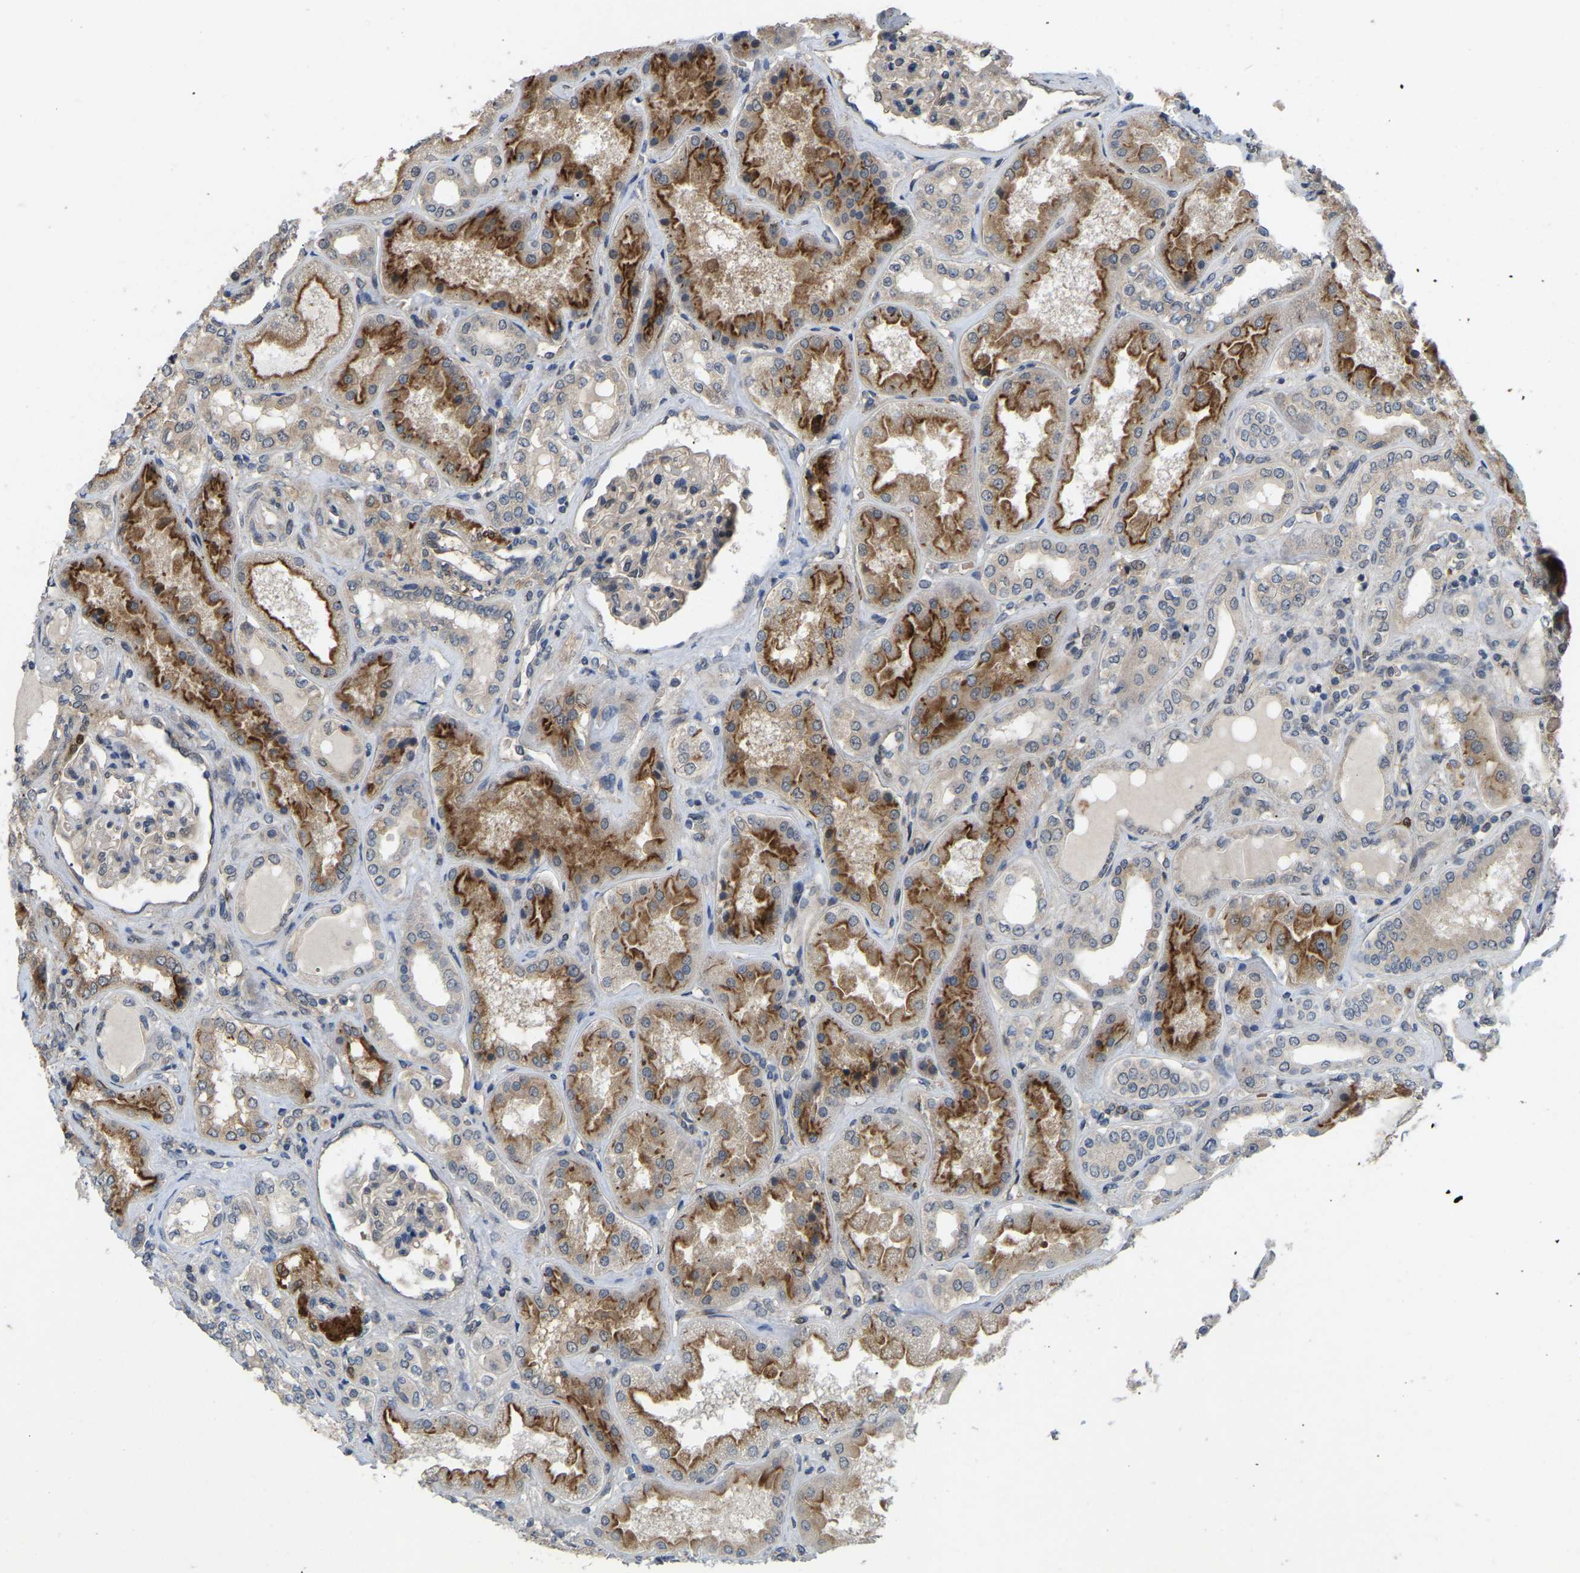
{"staining": {"intensity": "weak", "quantity": ">75%", "location": "cytoplasmic/membranous"}, "tissue": "kidney", "cell_type": "Cells in glomeruli", "image_type": "normal", "snomed": [{"axis": "morphology", "description": "Normal tissue, NOS"}, {"axis": "topography", "description": "Kidney"}], "caption": "Protein staining of normal kidney displays weak cytoplasmic/membranous expression in approximately >75% of cells in glomeruli. The staining is performed using DAB (3,3'-diaminobenzidine) brown chromogen to label protein expression. The nuclei are counter-stained blue using hematoxylin.", "gene": "LIMK2", "patient": {"sex": "female", "age": 56}}